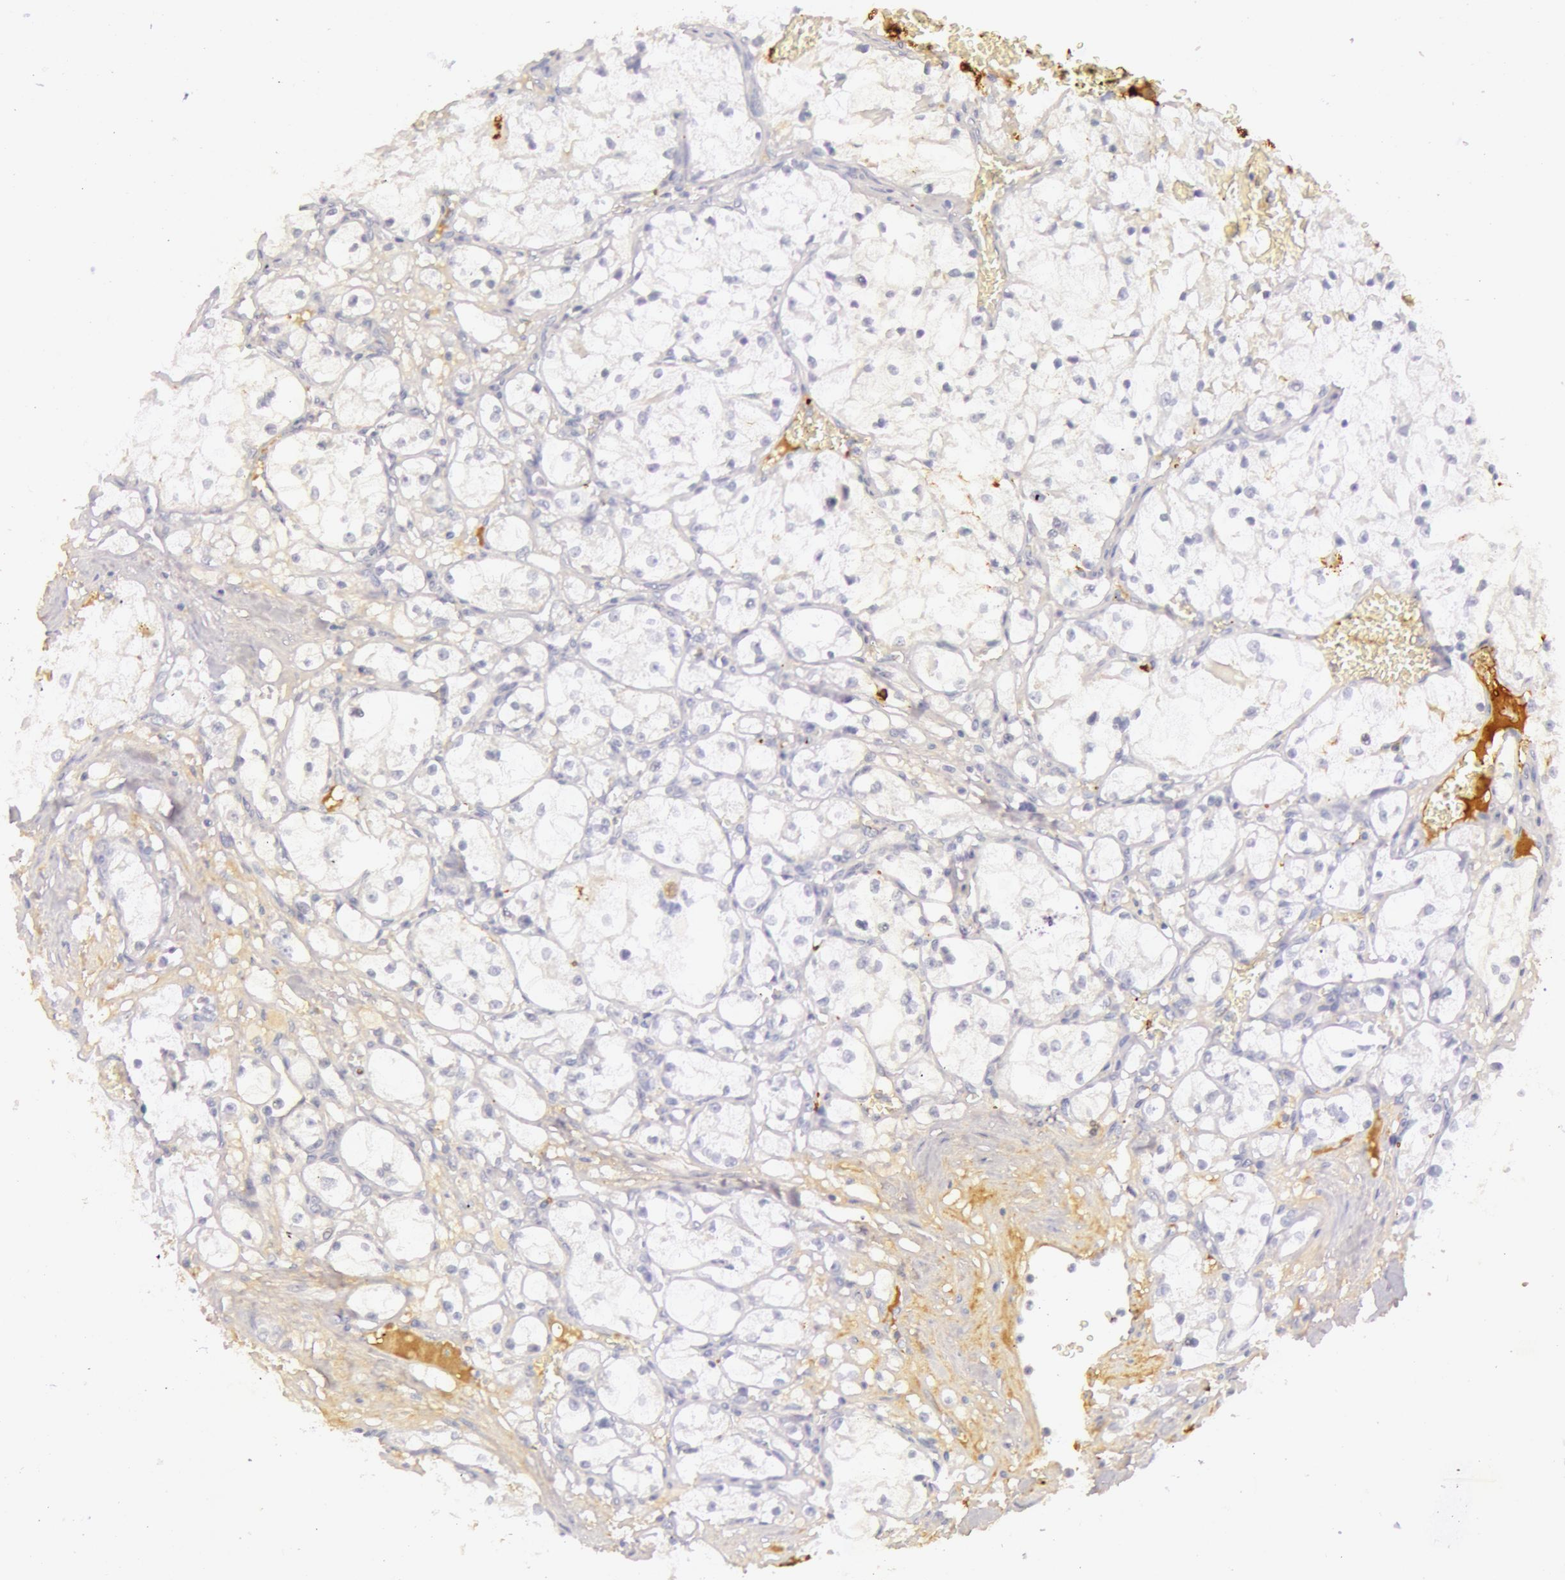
{"staining": {"intensity": "negative", "quantity": "none", "location": "none"}, "tissue": "renal cancer", "cell_type": "Tumor cells", "image_type": "cancer", "snomed": [{"axis": "morphology", "description": "Adenocarcinoma, NOS"}, {"axis": "topography", "description": "Kidney"}], "caption": "This is an IHC image of adenocarcinoma (renal). There is no positivity in tumor cells.", "gene": "C4BPA", "patient": {"sex": "male", "age": 61}}